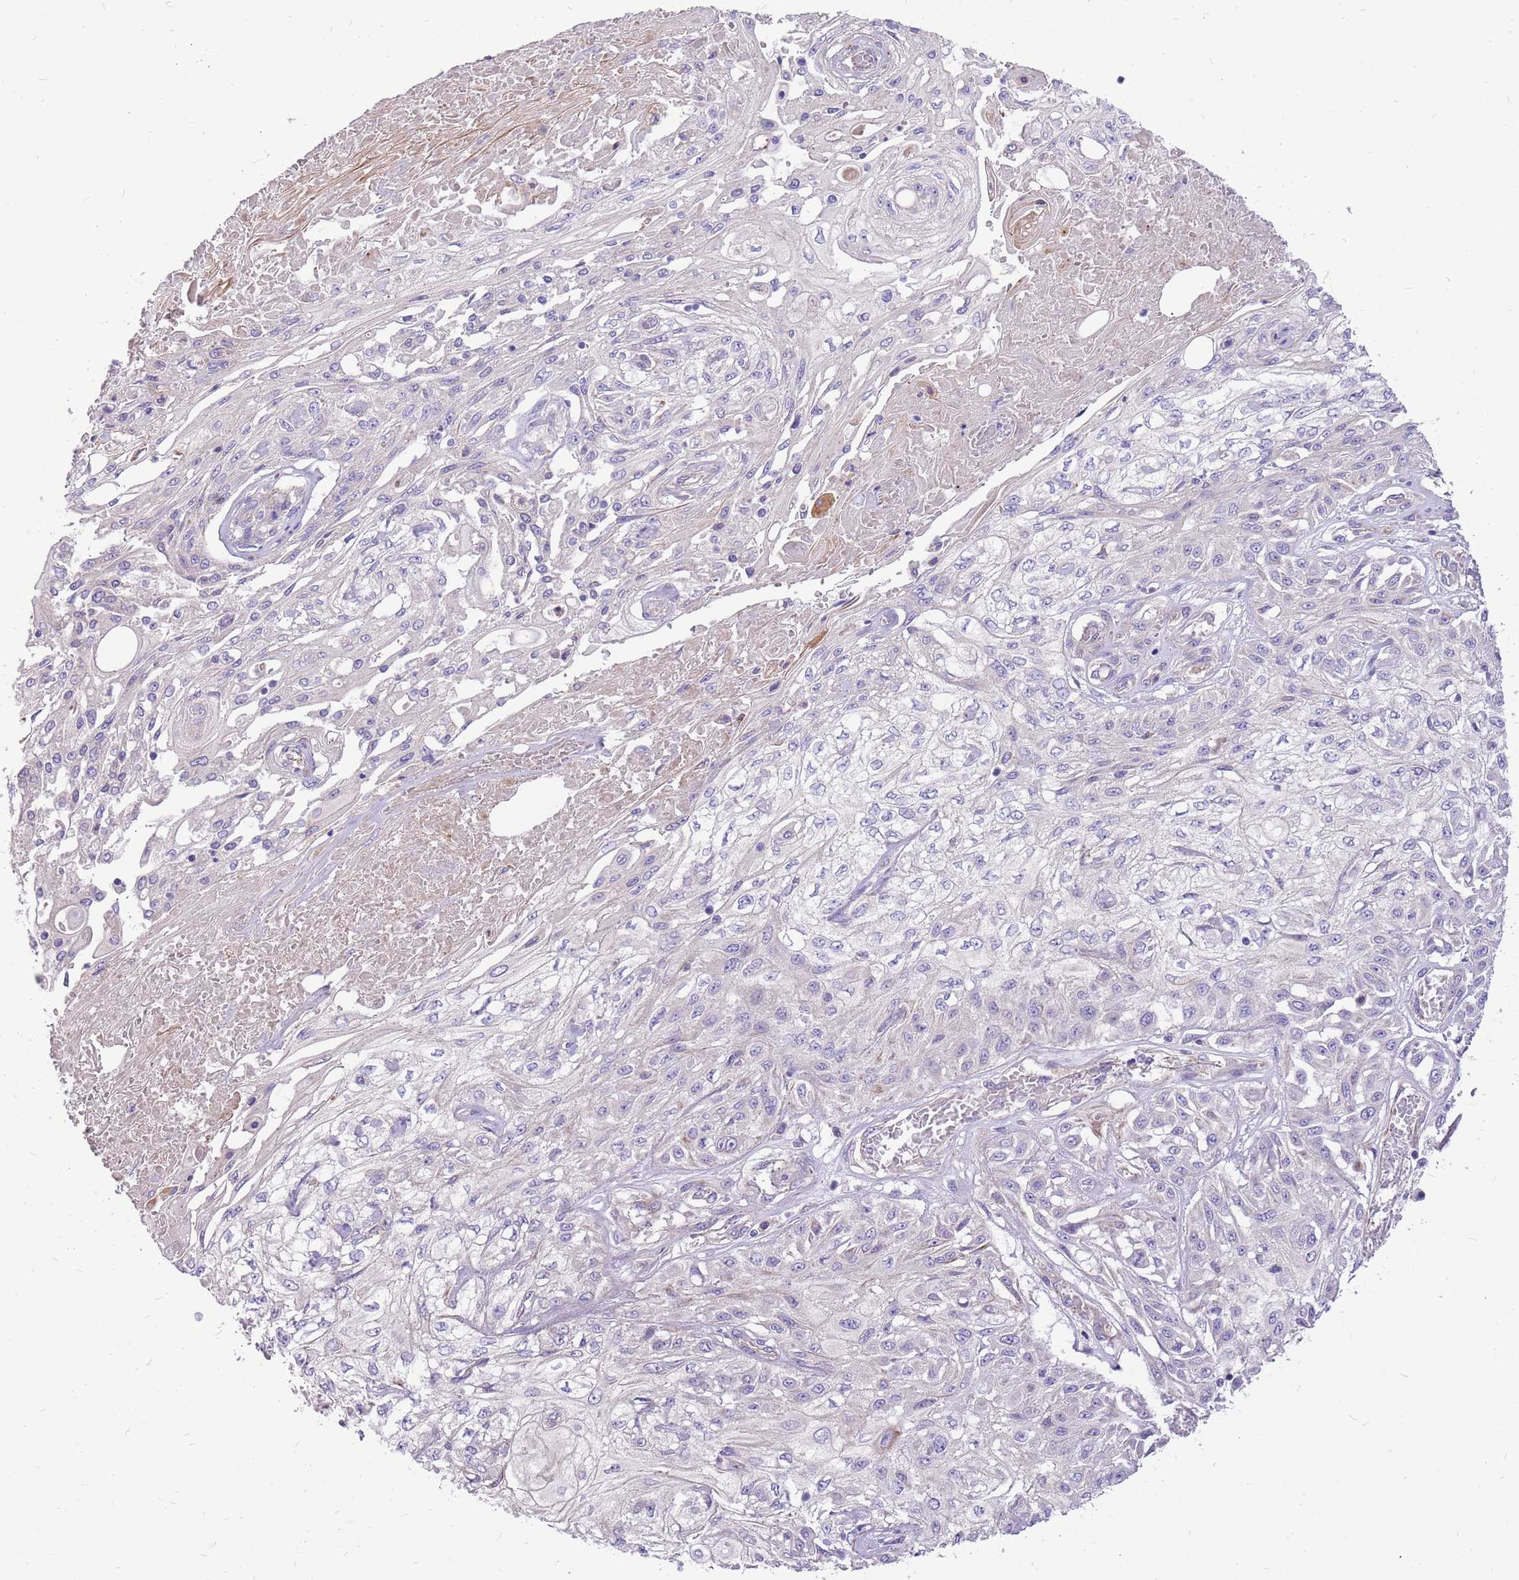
{"staining": {"intensity": "negative", "quantity": "none", "location": "none"}, "tissue": "skin cancer", "cell_type": "Tumor cells", "image_type": "cancer", "snomed": [{"axis": "morphology", "description": "Squamous cell carcinoma, NOS"}, {"axis": "morphology", "description": "Squamous cell carcinoma, metastatic, NOS"}, {"axis": "topography", "description": "Skin"}, {"axis": "topography", "description": "Lymph node"}], "caption": "Squamous cell carcinoma (skin) stained for a protein using immunohistochemistry (IHC) demonstrates no positivity tumor cells.", "gene": "NTN4", "patient": {"sex": "male", "age": 75}}